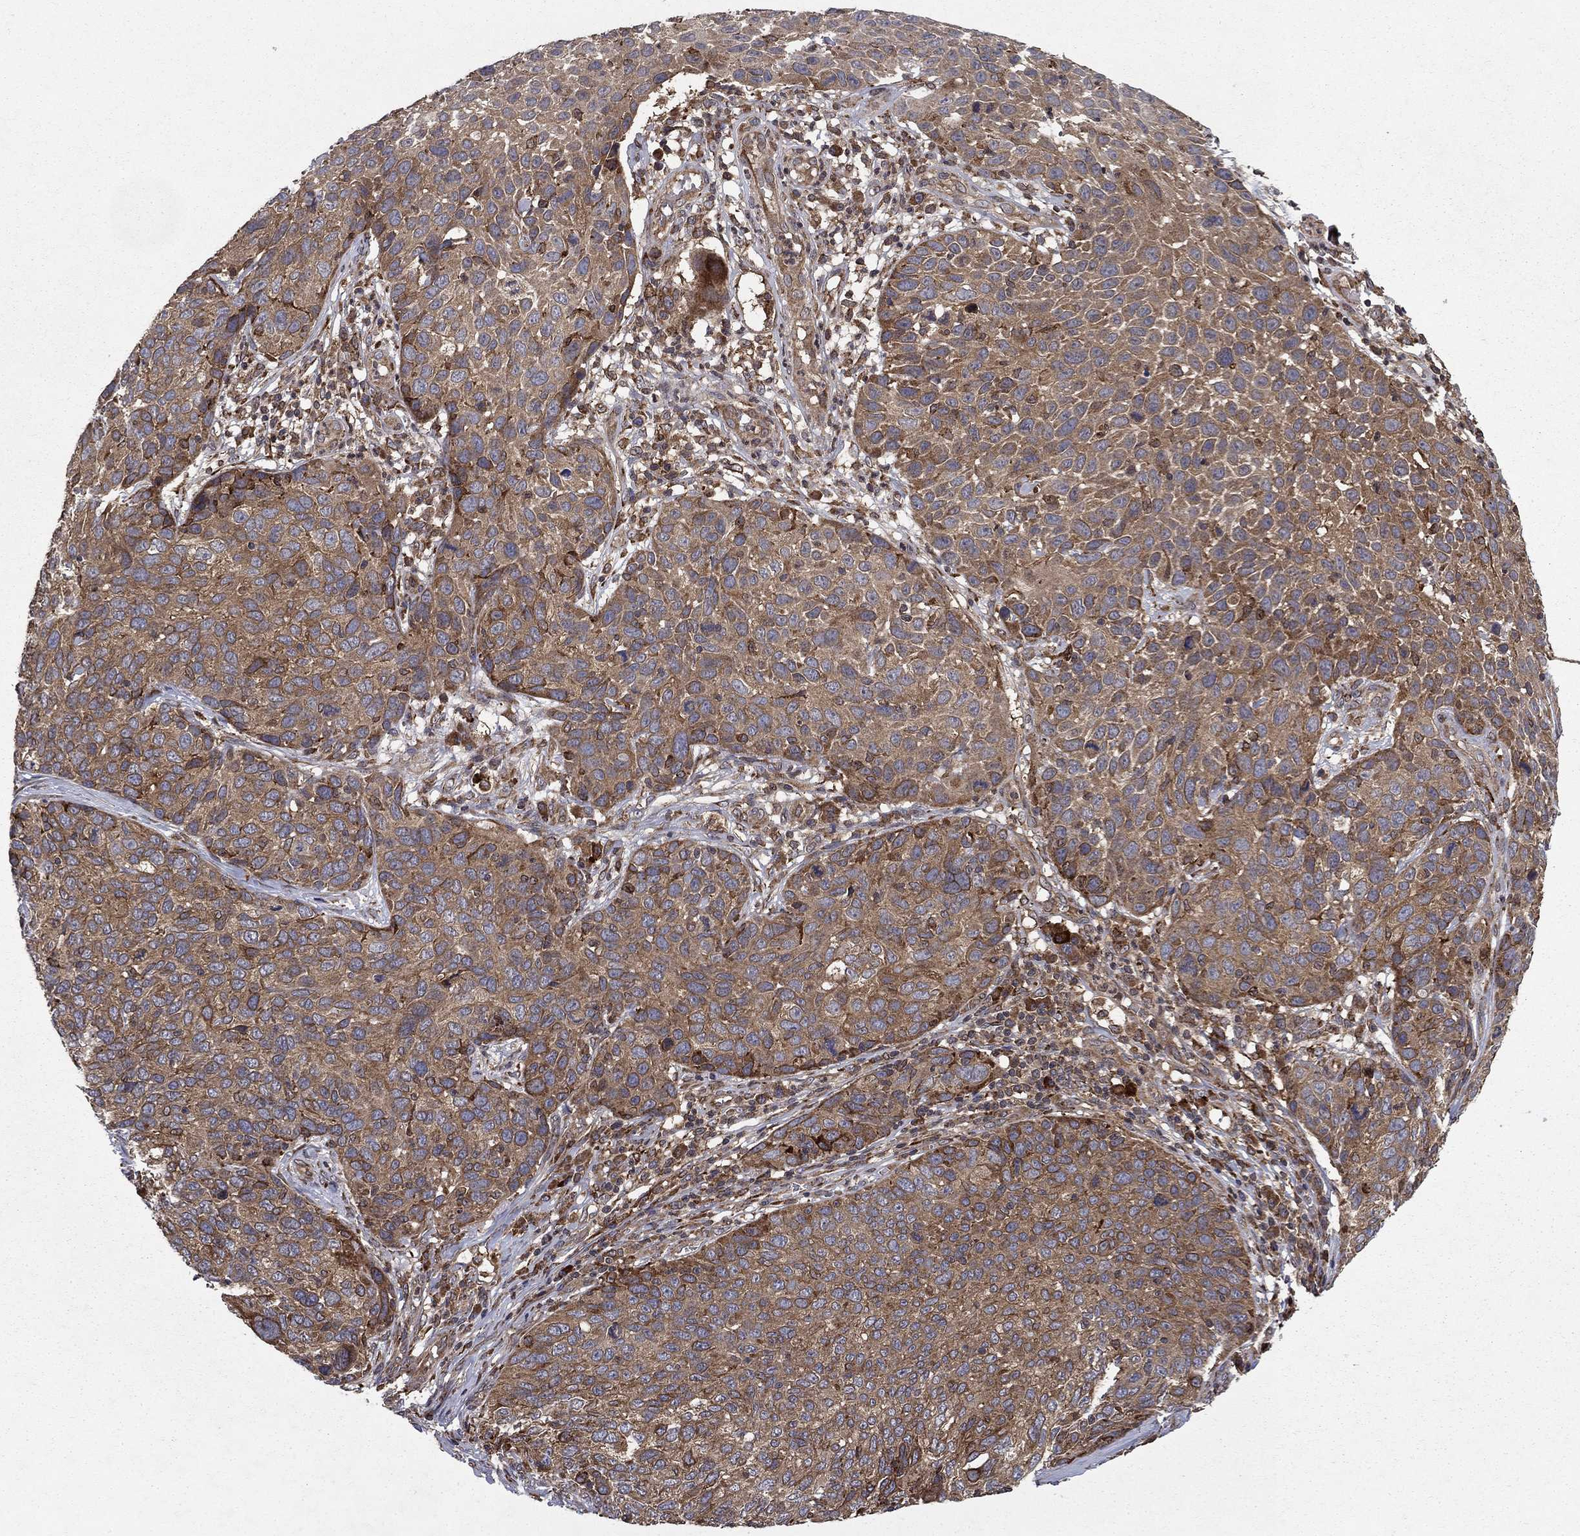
{"staining": {"intensity": "moderate", "quantity": "25%-75%", "location": "cytoplasmic/membranous"}, "tissue": "skin cancer", "cell_type": "Tumor cells", "image_type": "cancer", "snomed": [{"axis": "morphology", "description": "Squamous cell carcinoma, NOS"}, {"axis": "topography", "description": "Skin"}], "caption": "Human skin cancer (squamous cell carcinoma) stained with a protein marker reveals moderate staining in tumor cells.", "gene": "BABAM2", "patient": {"sex": "male", "age": 92}}